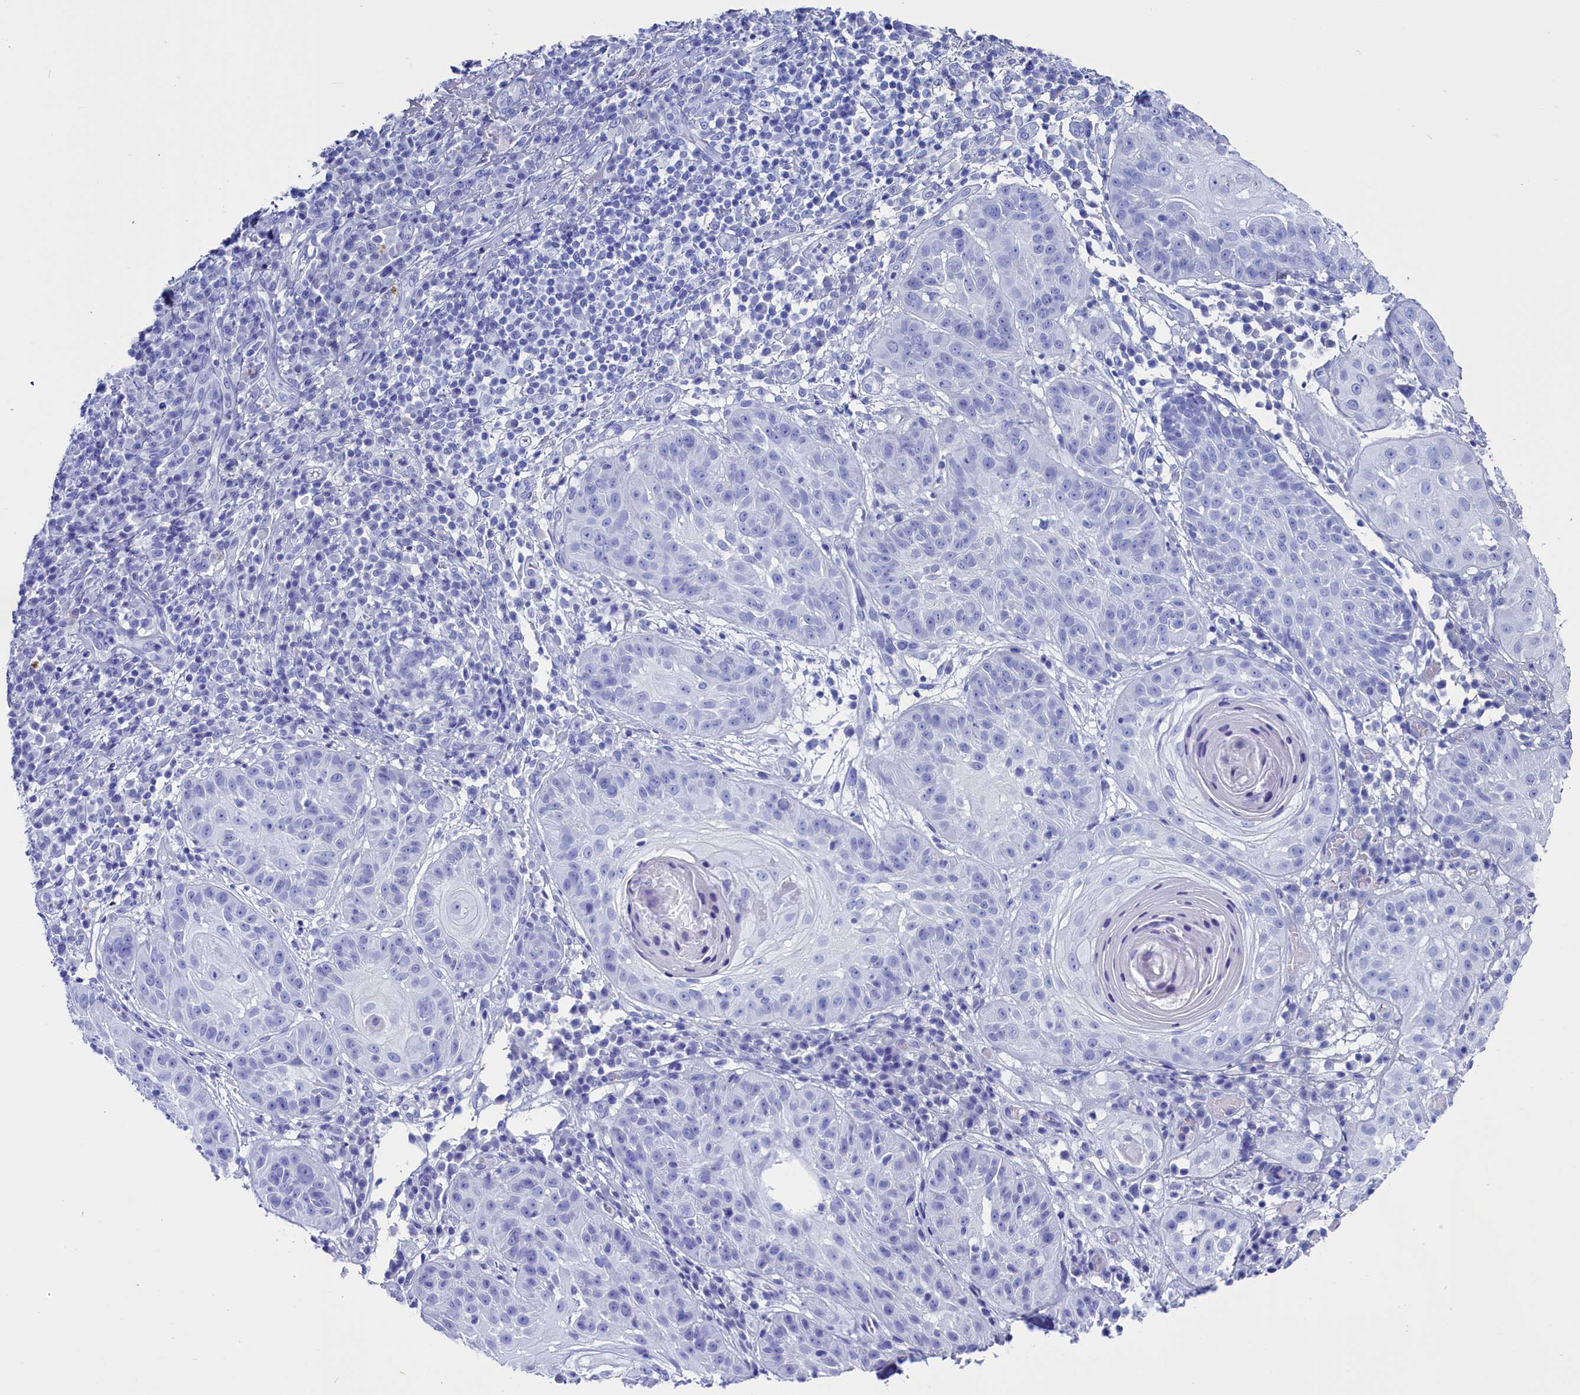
{"staining": {"intensity": "negative", "quantity": "none", "location": "none"}, "tissue": "skin cancer", "cell_type": "Tumor cells", "image_type": "cancer", "snomed": [{"axis": "morphology", "description": "Normal tissue, NOS"}, {"axis": "morphology", "description": "Basal cell carcinoma"}, {"axis": "topography", "description": "Skin"}], "caption": "The immunohistochemistry (IHC) image has no significant positivity in tumor cells of skin basal cell carcinoma tissue.", "gene": "ANKRD29", "patient": {"sex": "male", "age": 93}}